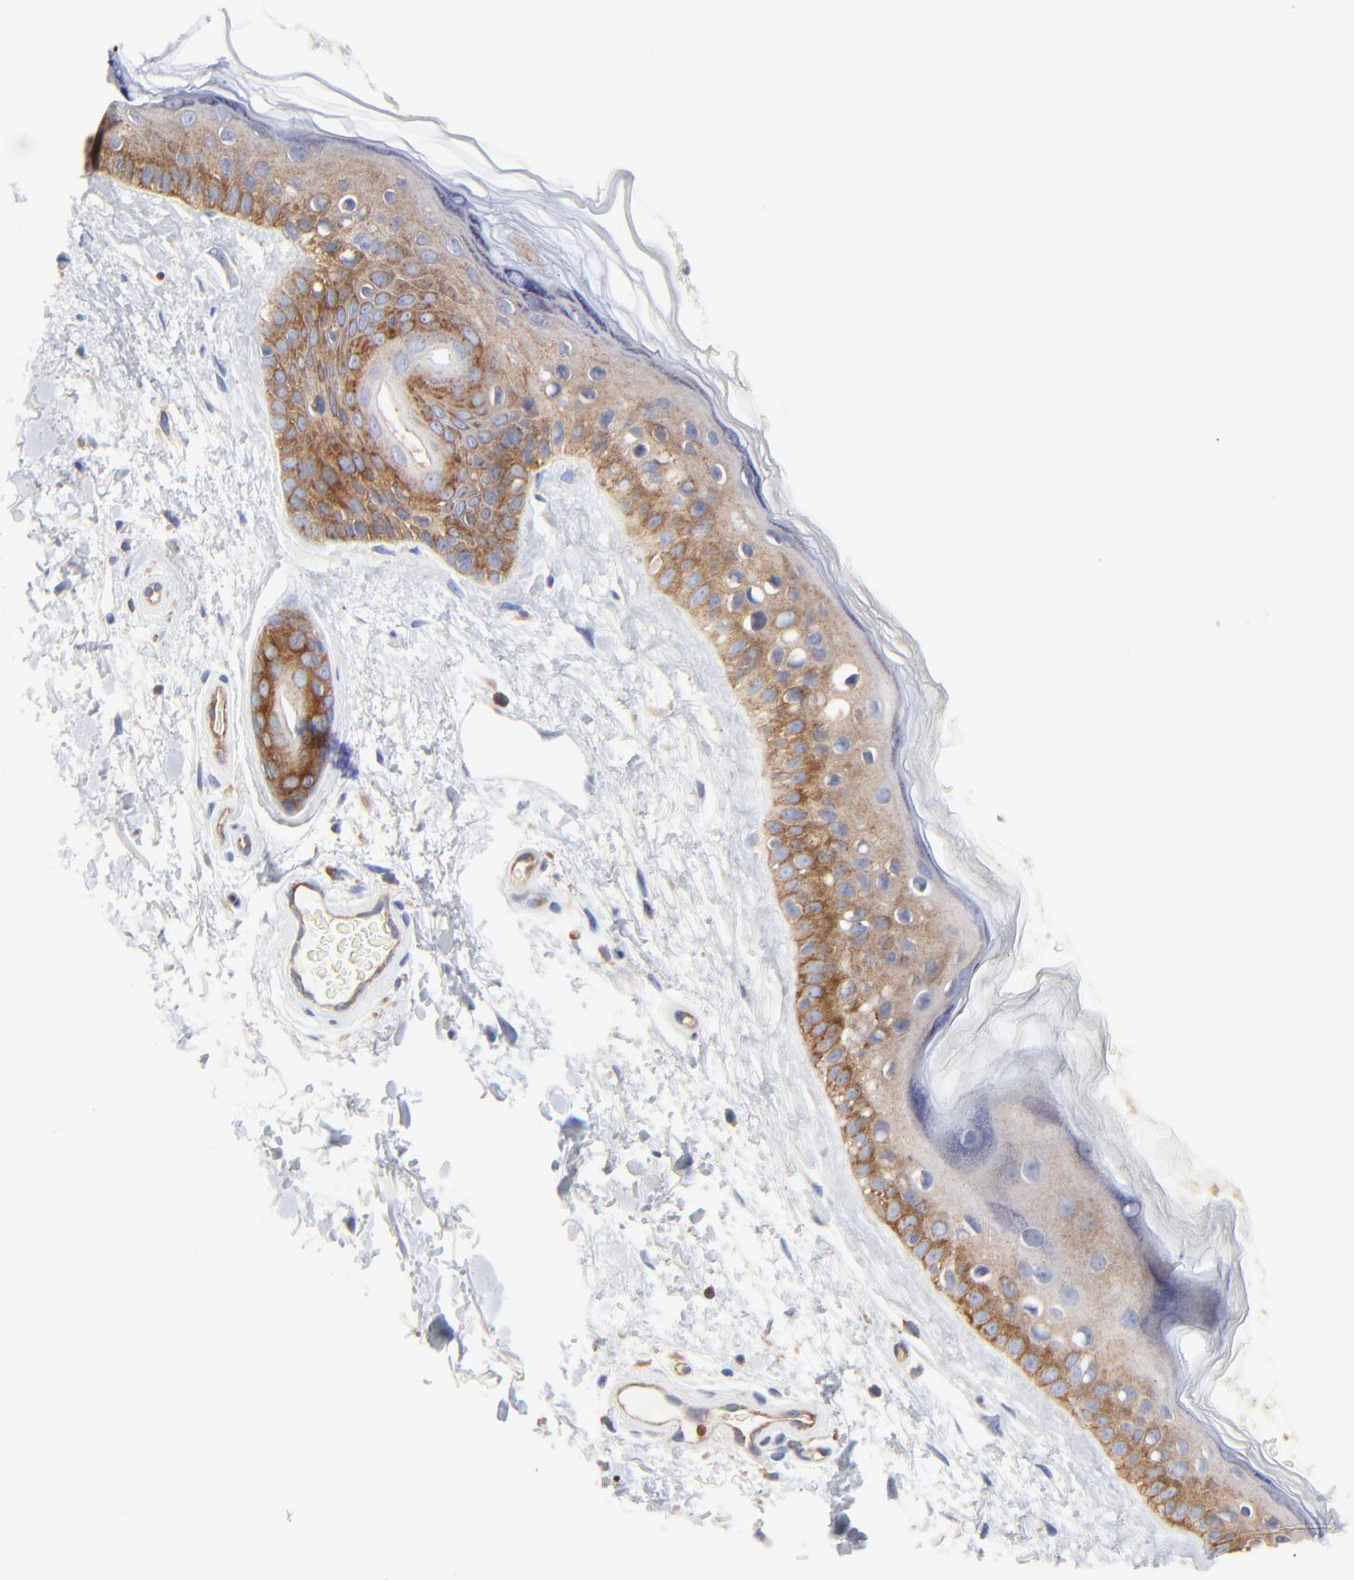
{"staining": {"intensity": "weak", "quantity": ">75%", "location": "cytoplasmic/membranous"}, "tissue": "skin", "cell_type": "Fibroblasts", "image_type": "normal", "snomed": [{"axis": "morphology", "description": "Normal tissue, NOS"}, {"axis": "topography", "description": "Skin"}], "caption": "The immunohistochemical stain shows weak cytoplasmic/membranous expression in fibroblasts of unremarkable skin. Using DAB (3,3'-diaminobenzidine) (brown) and hematoxylin (blue) stains, captured at high magnification using brightfield microscopy.", "gene": "CD2AP", "patient": {"sex": "male", "age": 63}}